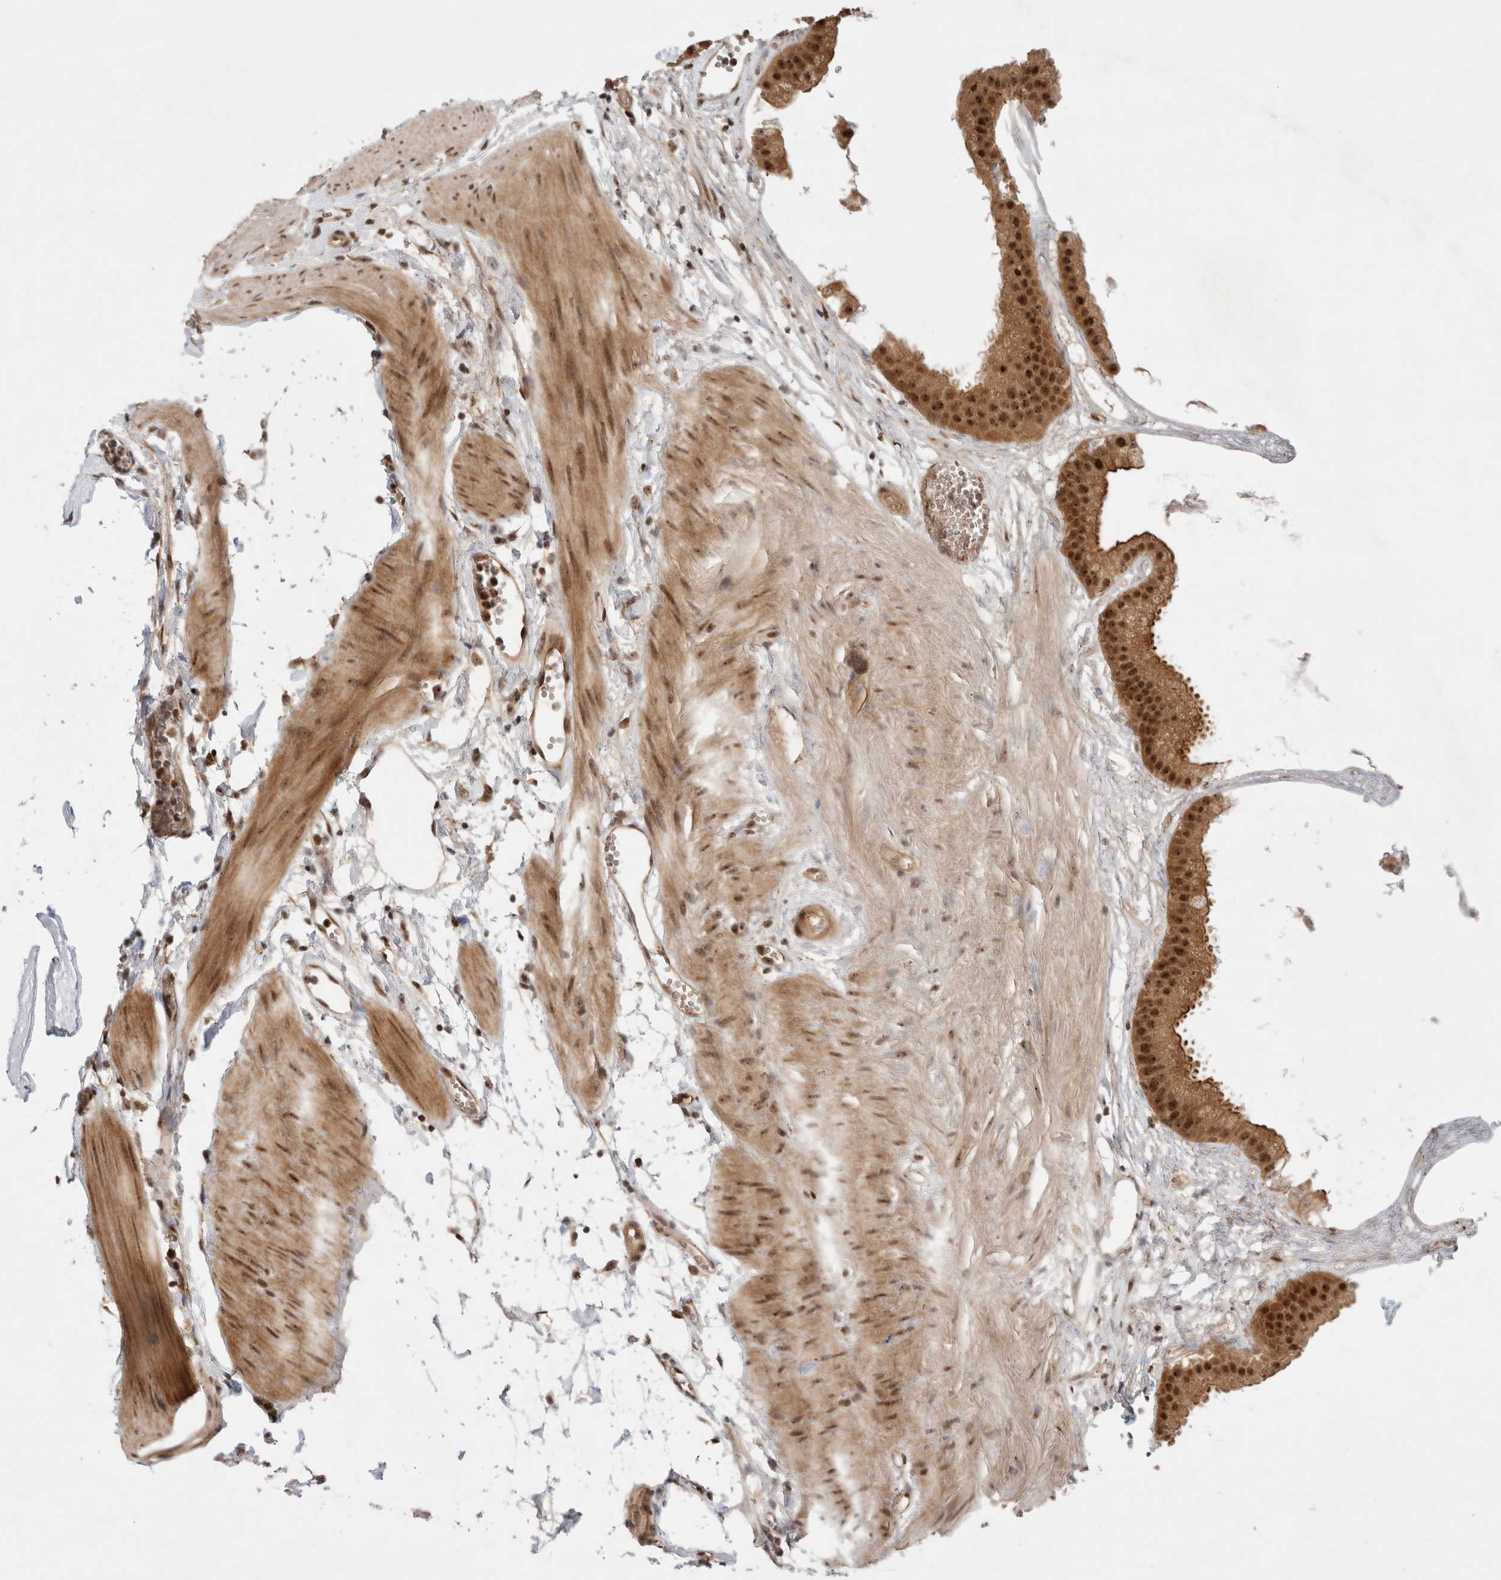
{"staining": {"intensity": "moderate", "quantity": ">75%", "location": "cytoplasmic/membranous,nuclear"}, "tissue": "gallbladder", "cell_type": "Glandular cells", "image_type": "normal", "snomed": [{"axis": "morphology", "description": "Normal tissue, NOS"}, {"axis": "topography", "description": "Gallbladder"}], "caption": "IHC staining of unremarkable gallbladder, which exhibits medium levels of moderate cytoplasmic/membranous,nuclear expression in approximately >75% of glandular cells indicating moderate cytoplasmic/membranous,nuclear protein staining. The staining was performed using DAB (3,3'-diaminobenzidine) (brown) for protein detection and nuclei were counterstained in hematoxylin (blue).", "gene": "MPHOSPH6", "patient": {"sex": "female", "age": 64}}